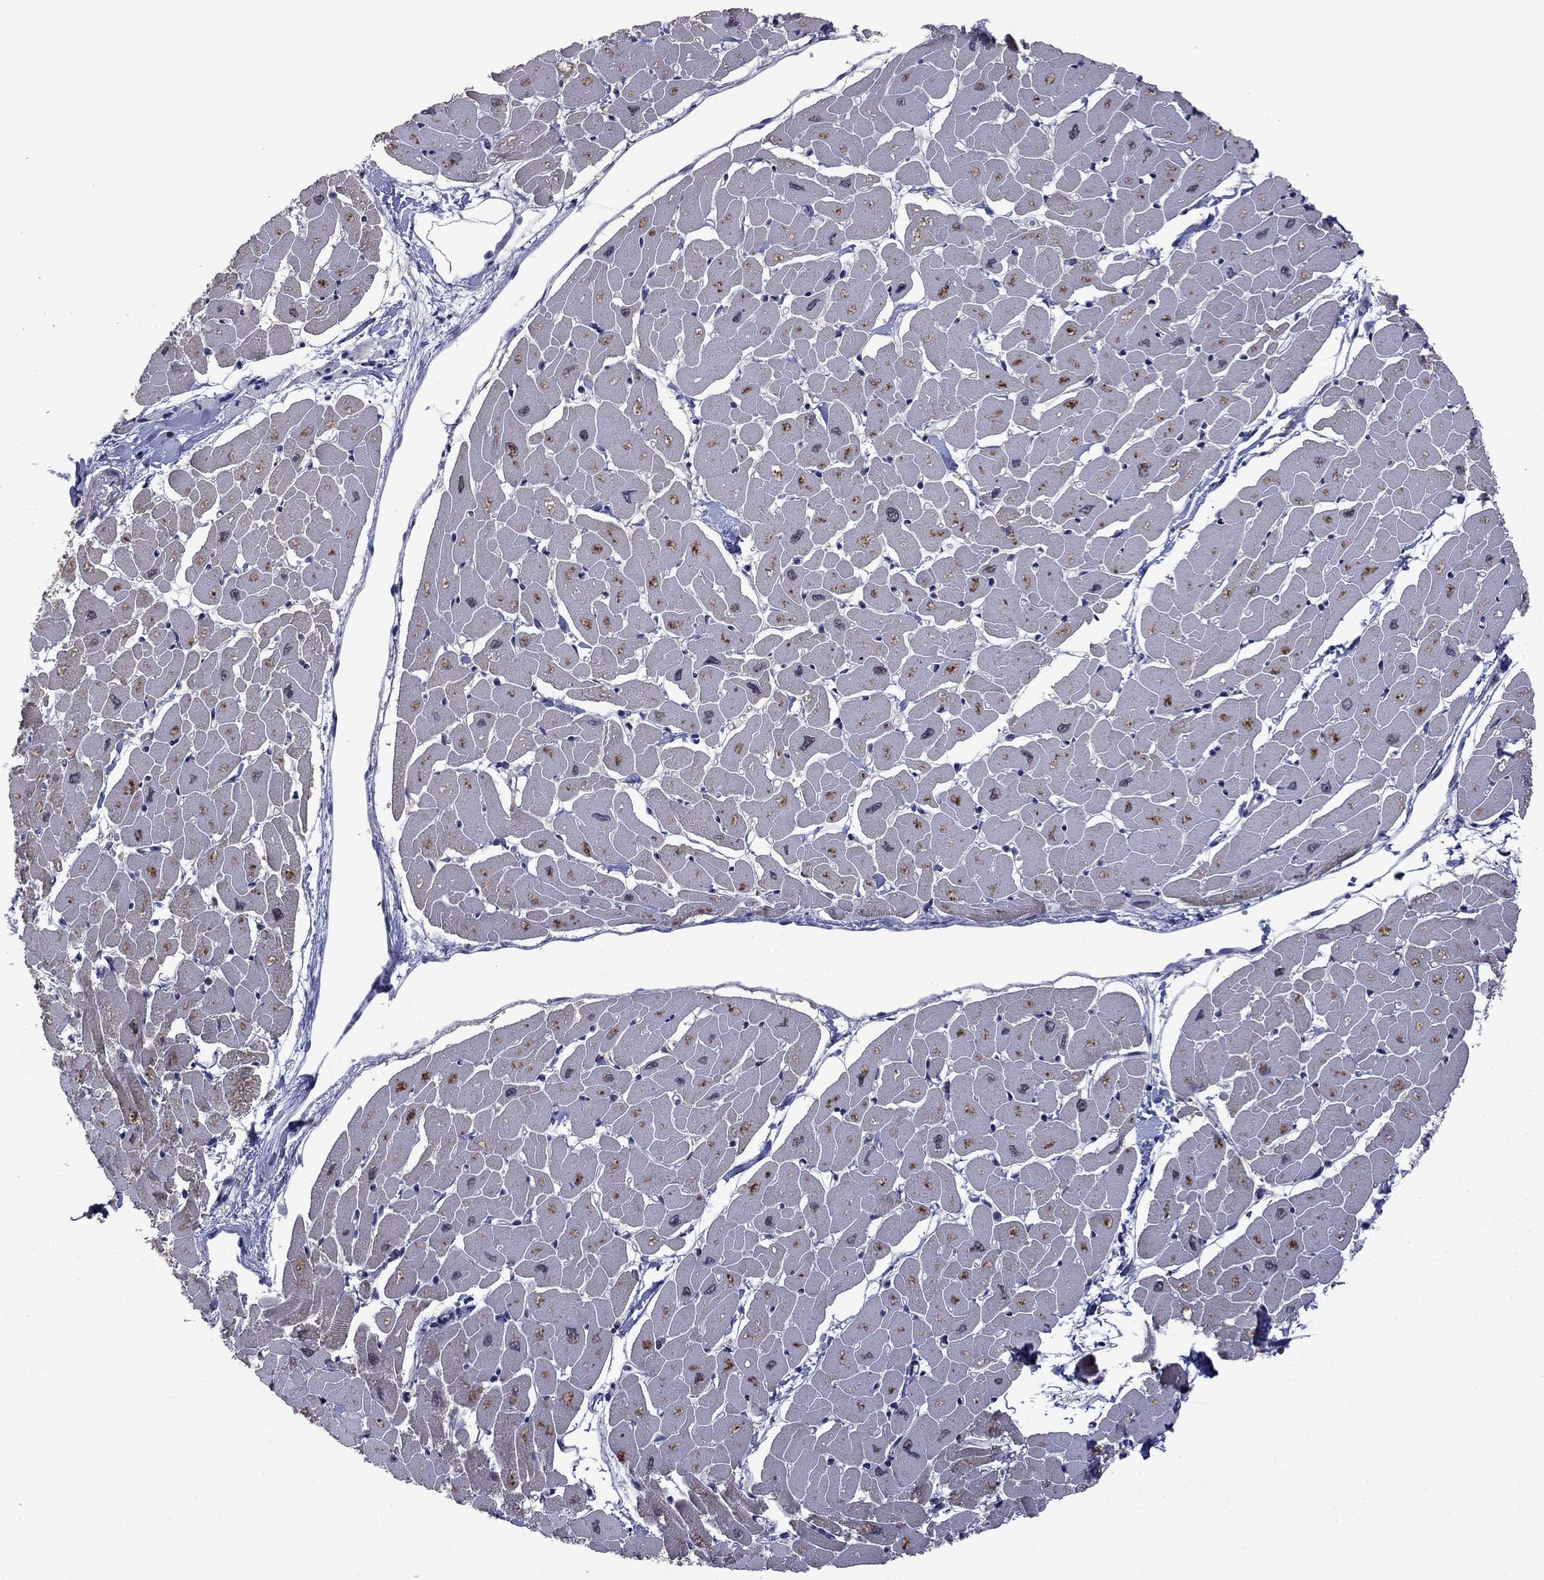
{"staining": {"intensity": "moderate", "quantity": "25%-75%", "location": "cytoplasmic/membranous"}, "tissue": "heart muscle", "cell_type": "Cardiomyocytes", "image_type": "normal", "snomed": [{"axis": "morphology", "description": "Normal tissue, NOS"}, {"axis": "topography", "description": "Heart"}], "caption": "Cardiomyocytes display medium levels of moderate cytoplasmic/membranous expression in approximately 25%-75% of cells in unremarkable heart muscle.", "gene": "GPAA1", "patient": {"sex": "male", "age": 57}}